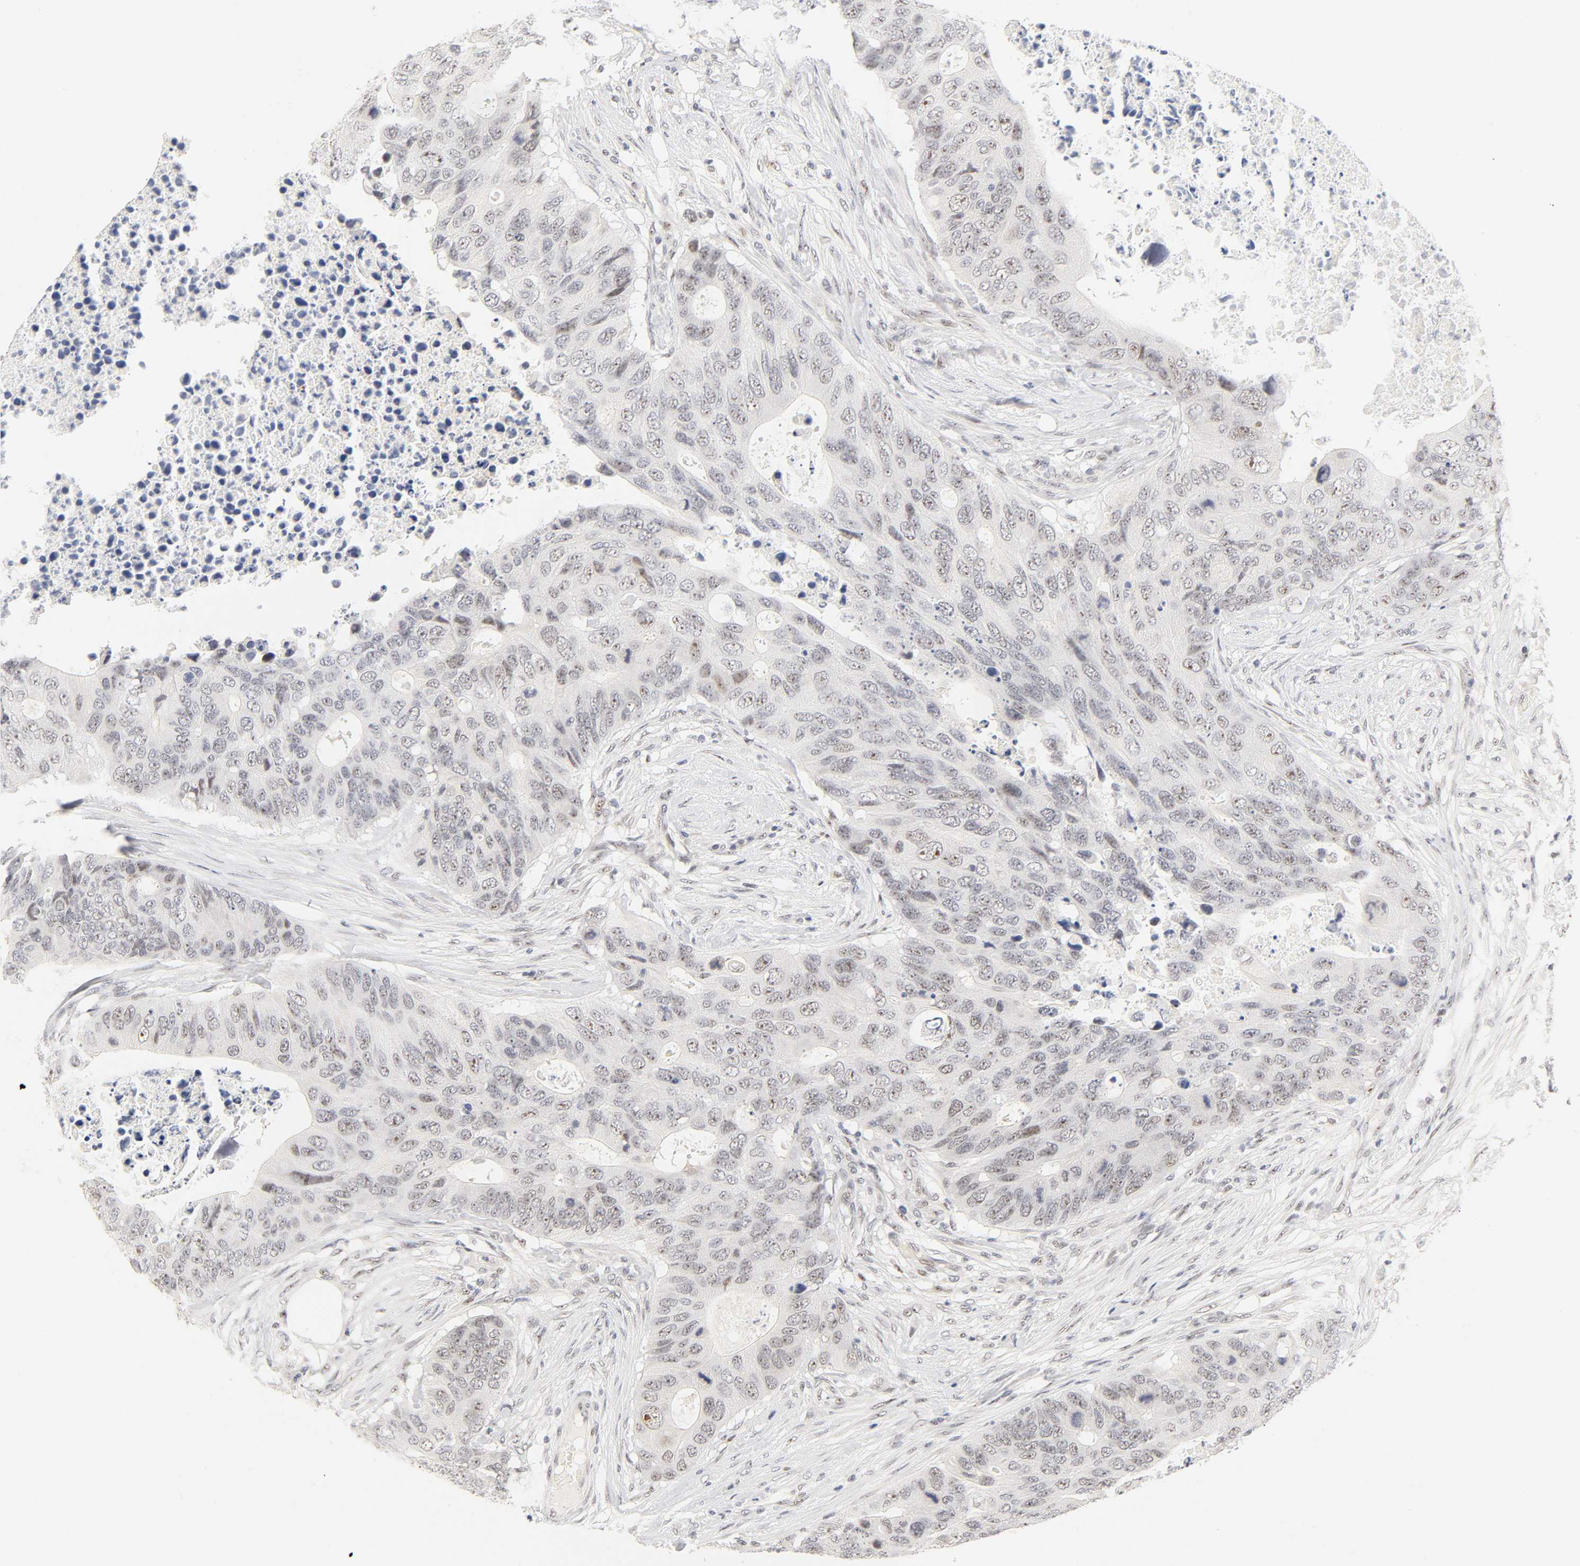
{"staining": {"intensity": "weak", "quantity": "25%-75%", "location": "nuclear"}, "tissue": "colorectal cancer", "cell_type": "Tumor cells", "image_type": "cancer", "snomed": [{"axis": "morphology", "description": "Adenocarcinoma, NOS"}, {"axis": "topography", "description": "Colon"}], "caption": "Immunohistochemistry (IHC) (DAB (3,3'-diaminobenzidine)) staining of colorectal cancer displays weak nuclear protein expression in approximately 25%-75% of tumor cells.", "gene": "MNAT1", "patient": {"sex": "male", "age": 71}}